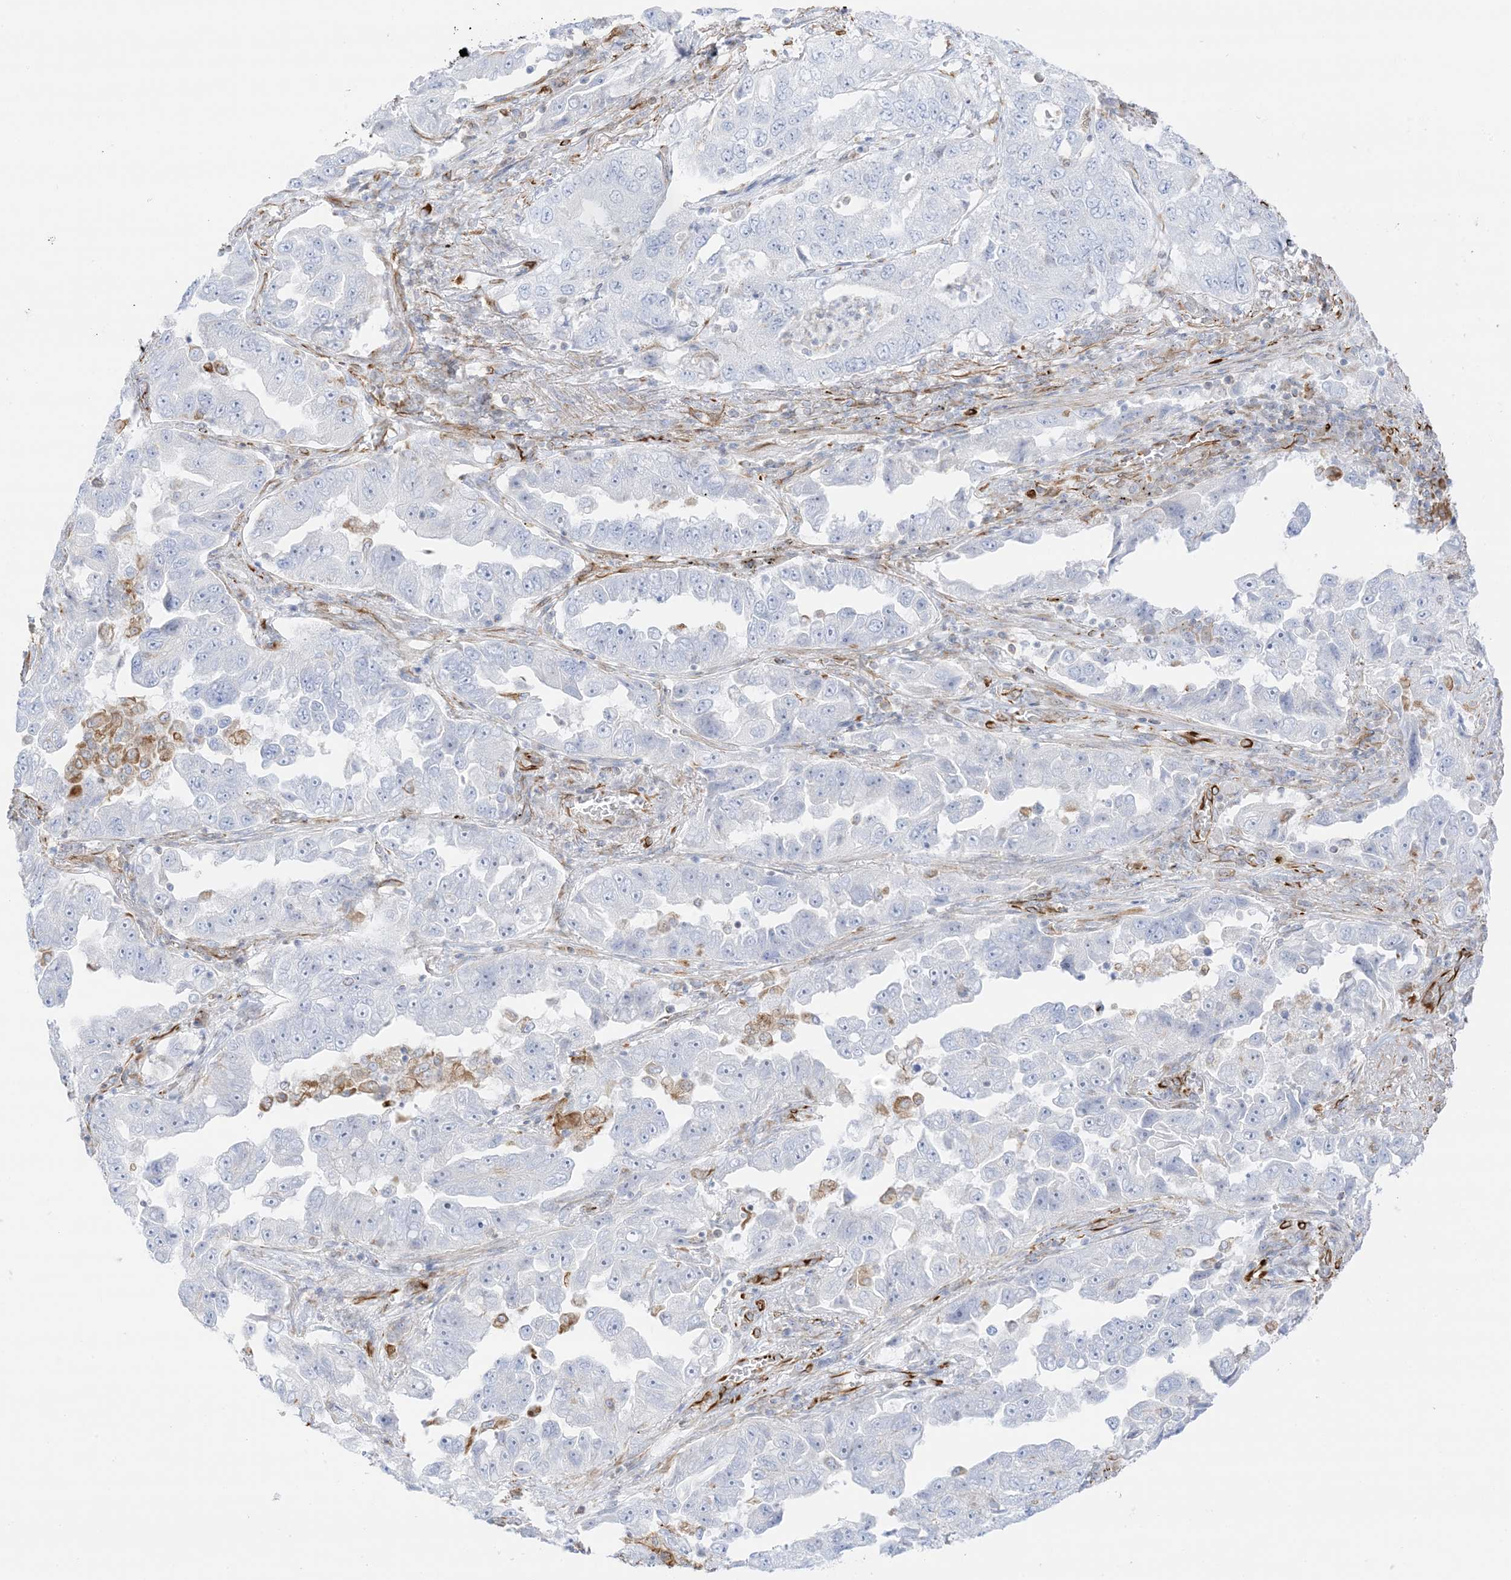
{"staining": {"intensity": "negative", "quantity": "none", "location": "none"}, "tissue": "lung cancer", "cell_type": "Tumor cells", "image_type": "cancer", "snomed": [{"axis": "morphology", "description": "Adenocarcinoma, NOS"}, {"axis": "topography", "description": "Lung"}], "caption": "Tumor cells show no significant positivity in lung cancer.", "gene": "PID1", "patient": {"sex": "female", "age": 51}}